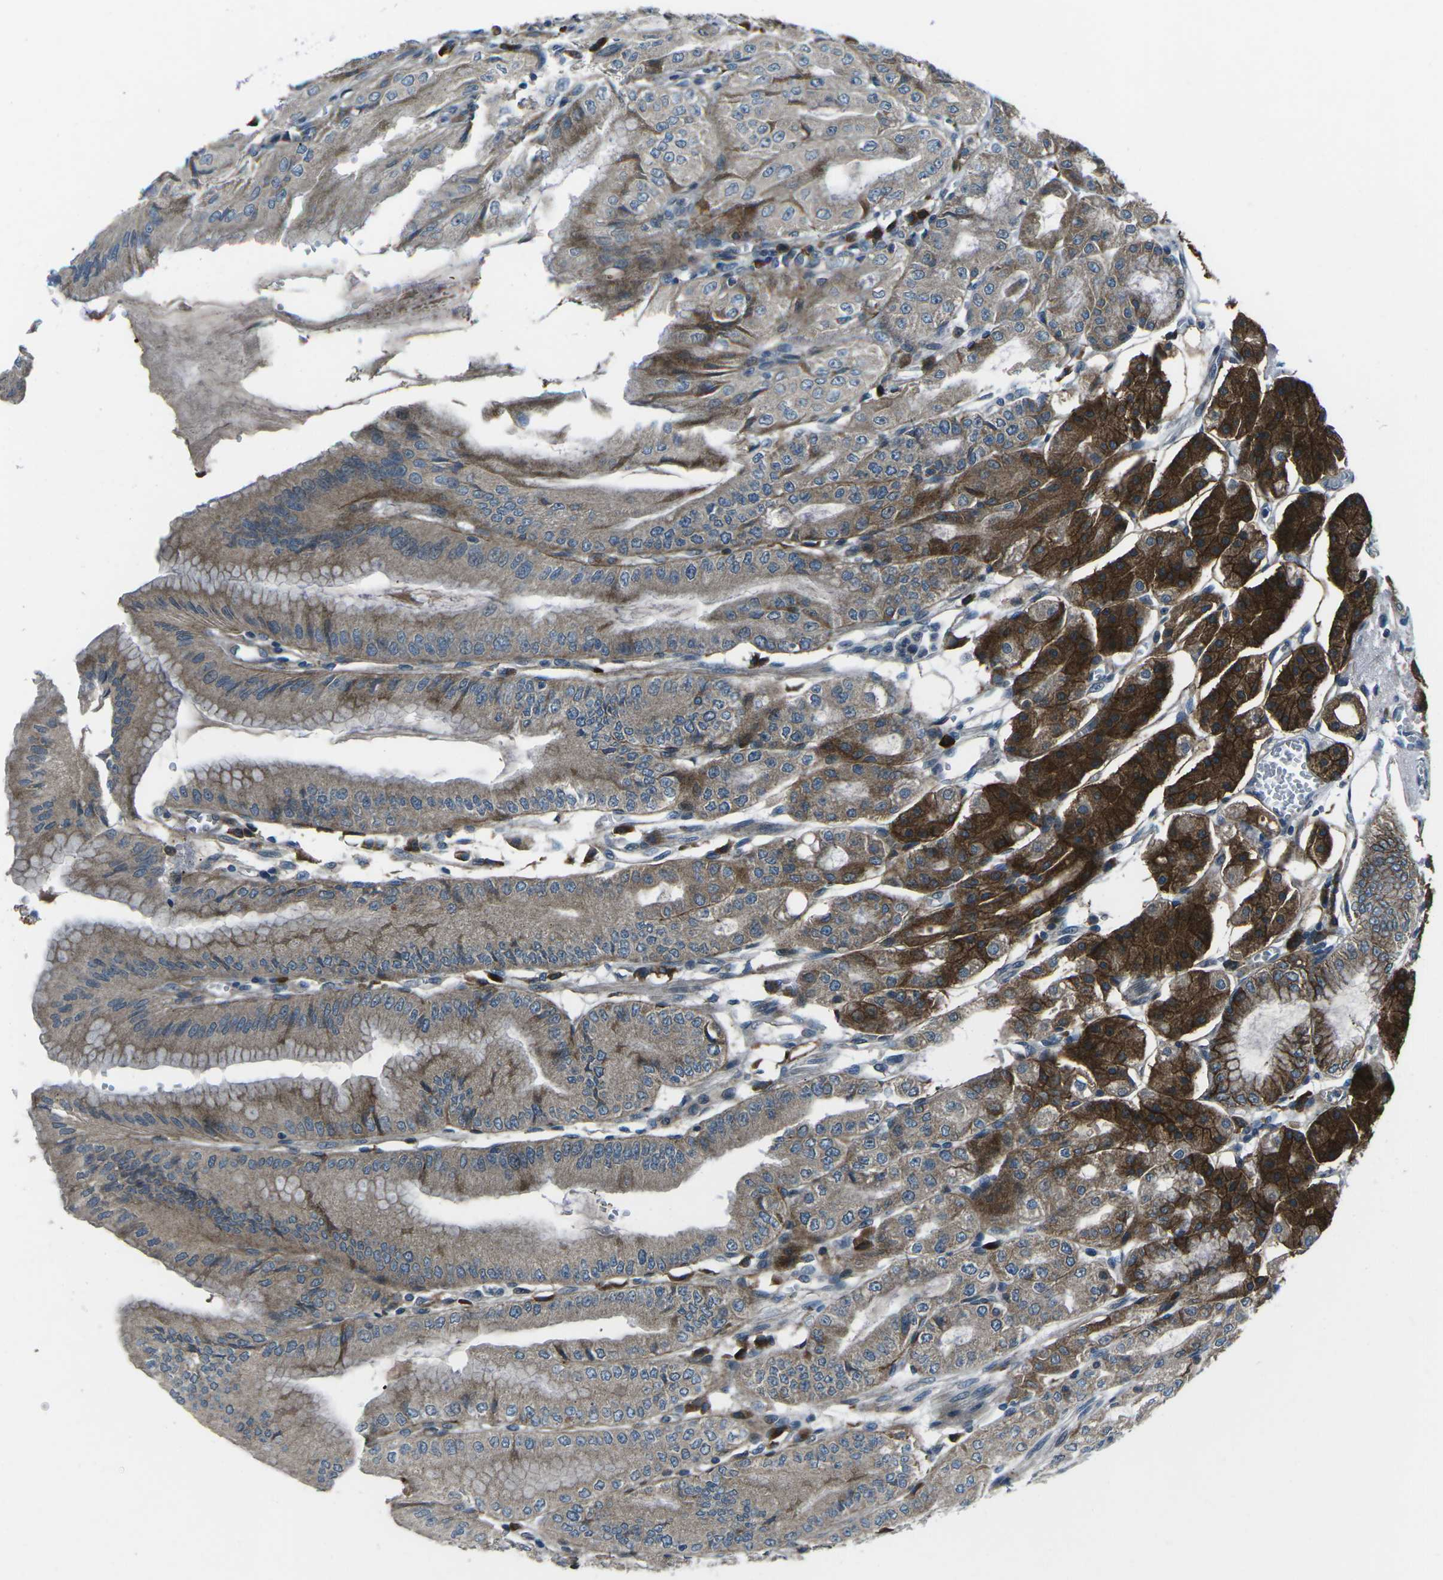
{"staining": {"intensity": "strong", "quantity": "25%-75%", "location": "cytoplasmic/membranous"}, "tissue": "stomach", "cell_type": "Glandular cells", "image_type": "normal", "snomed": [{"axis": "morphology", "description": "Normal tissue, NOS"}, {"axis": "topography", "description": "Stomach, lower"}], "caption": "IHC staining of normal stomach, which shows high levels of strong cytoplasmic/membranous expression in about 25%-75% of glandular cells indicating strong cytoplasmic/membranous protein expression. The staining was performed using DAB (brown) for protein detection and nuclei were counterstained in hematoxylin (blue).", "gene": "CDK16", "patient": {"sex": "male", "age": 71}}